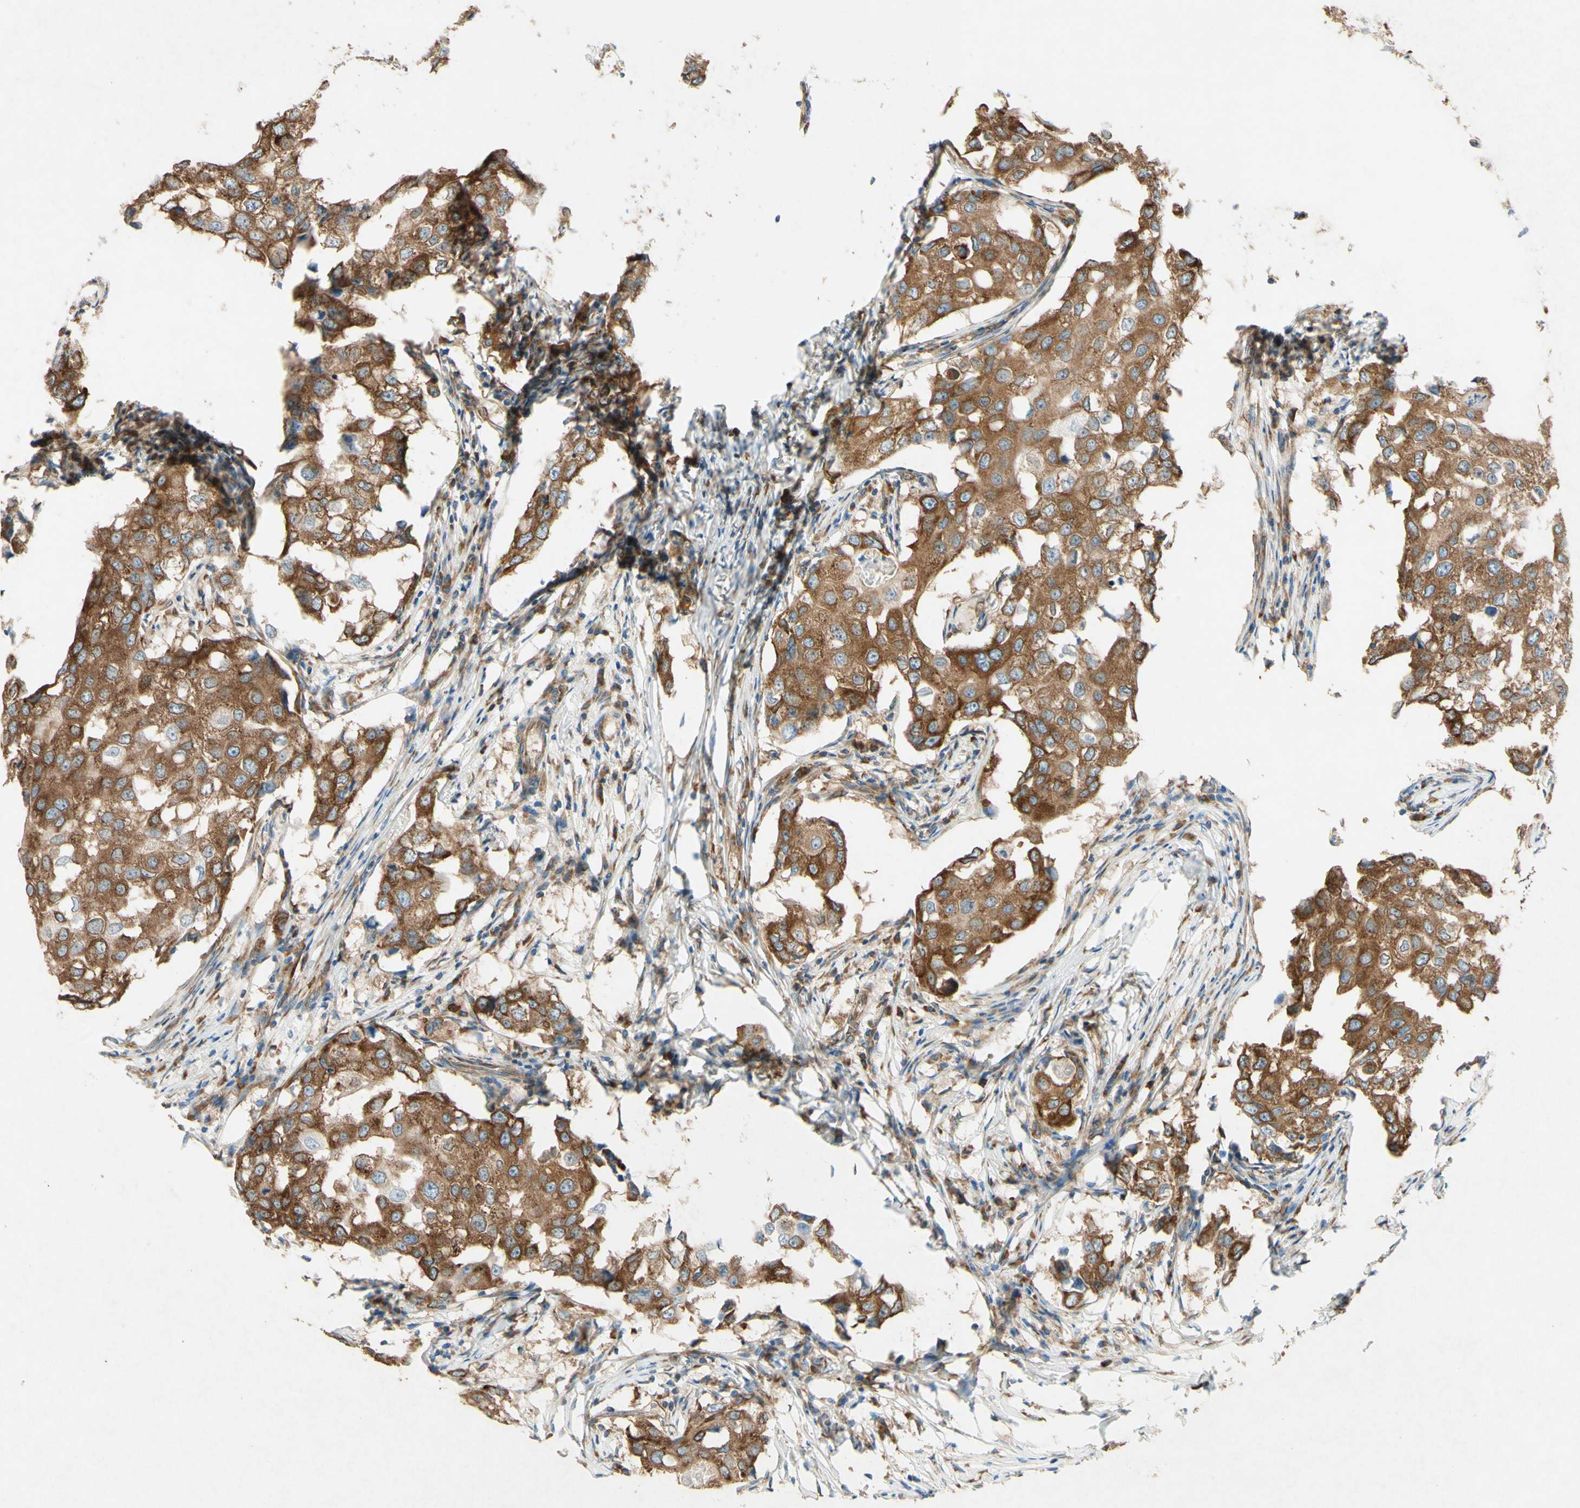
{"staining": {"intensity": "moderate", "quantity": ">75%", "location": "cytoplasmic/membranous"}, "tissue": "breast cancer", "cell_type": "Tumor cells", "image_type": "cancer", "snomed": [{"axis": "morphology", "description": "Duct carcinoma"}, {"axis": "topography", "description": "Breast"}], "caption": "Breast cancer stained for a protein (brown) exhibits moderate cytoplasmic/membranous positive positivity in about >75% of tumor cells.", "gene": "PABPC1", "patient": {"sex": "female", "age": 27}}